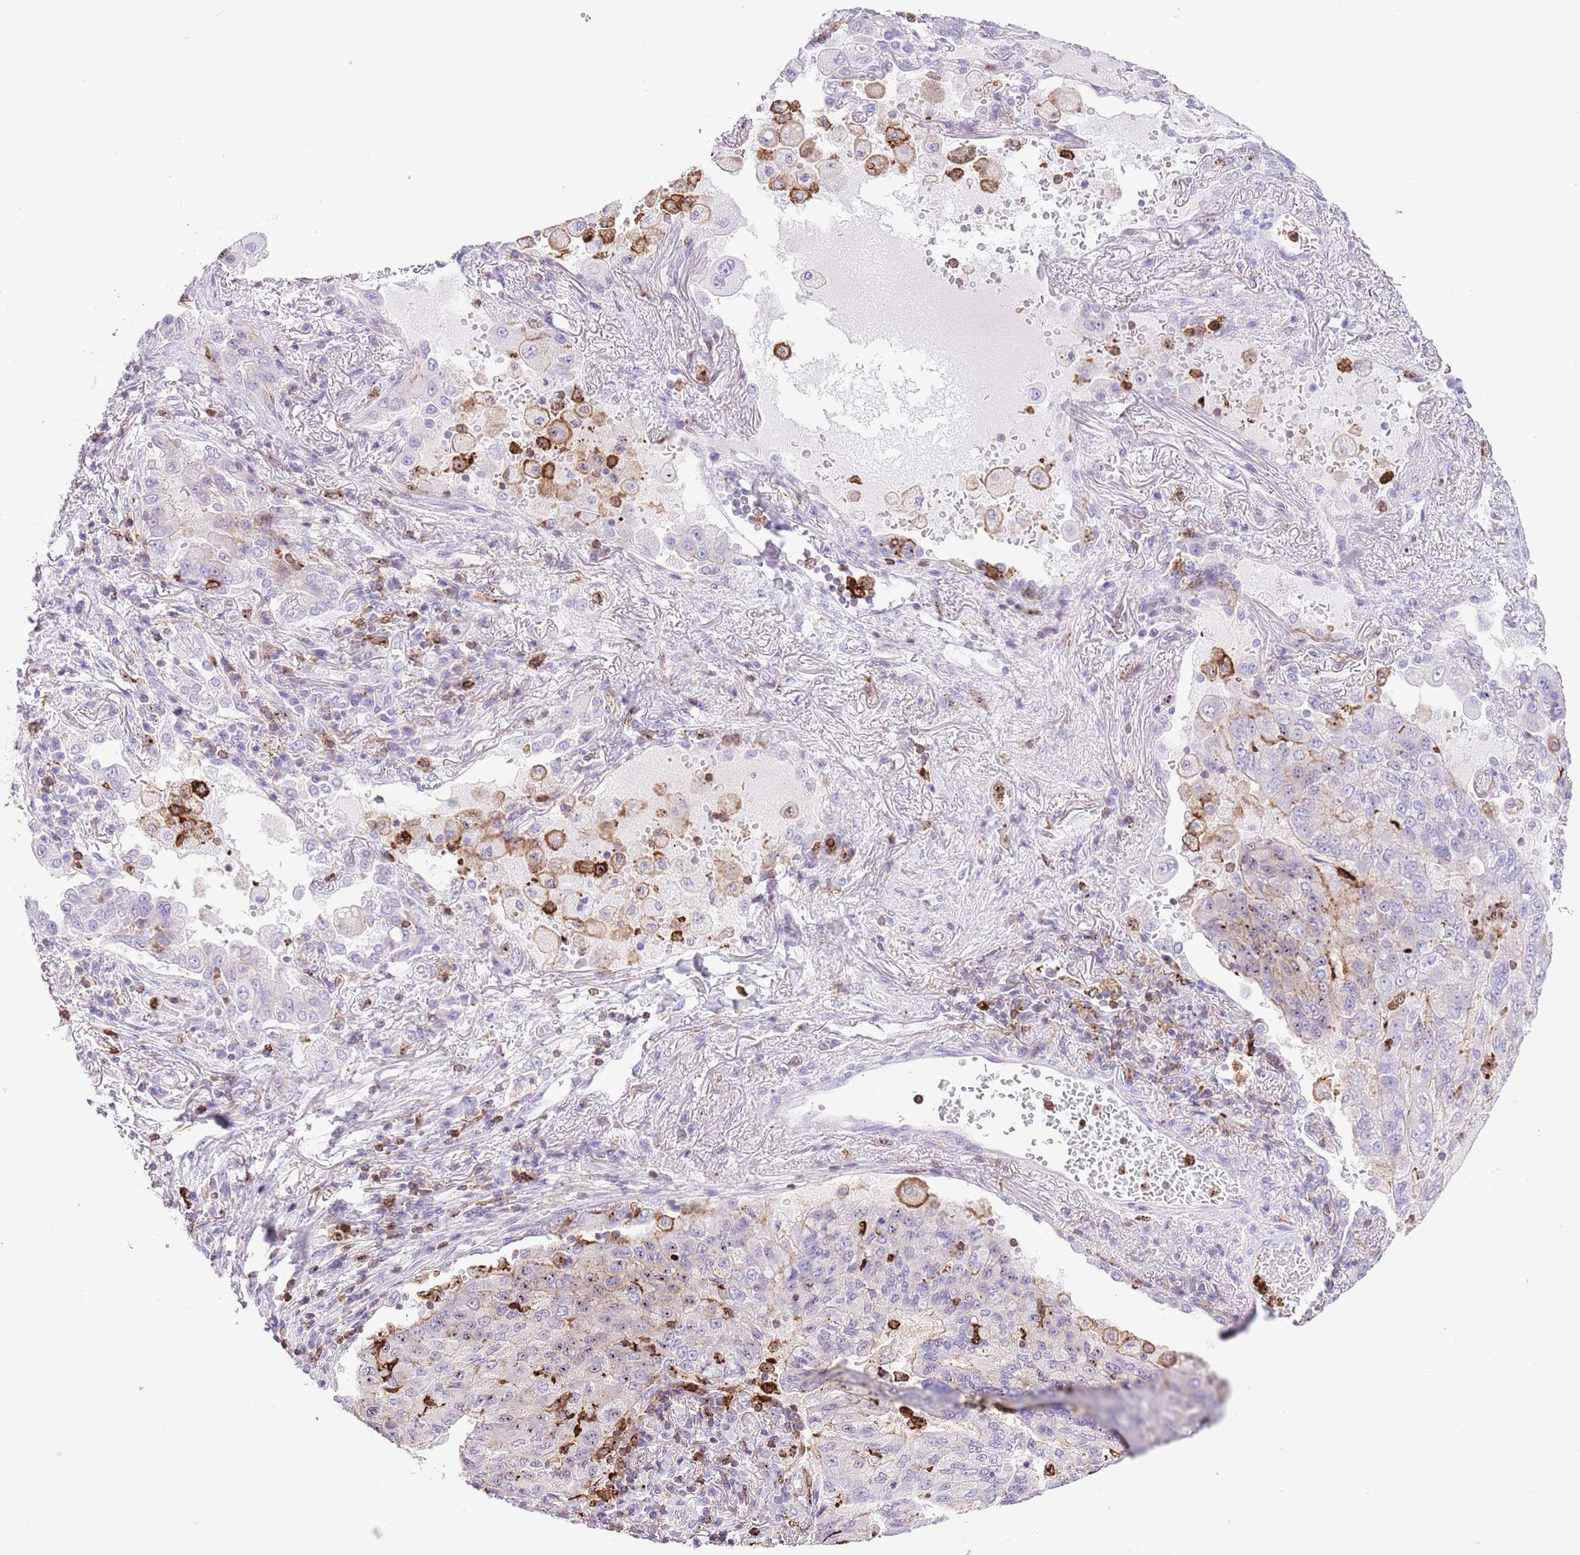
{"staining": {"intensity": "negative", "quantity": "none", "location": "none"}, "tissue": "lung cancer", "cell_type": "Tumor cells", "image_type": "cancer", "snomed": [{"axis": "morphology", "description": "Squamous cell carcinoma, NOS"}, {"axis": "topography", "description": "Lung"}], "caption": "A high-resolution micrograph shows IHC staining of lung cancer, which shows no significant staining in tumor cells. The staining was performed using DAB (3,3'-diaminobenzidine) to visualize the protein expression in brown, while the nuclei were stained in blue with hematoxylin (Magnification: 20x).", "gene": "EFHD2", "patient": {"sex": "male", "age": 74}}